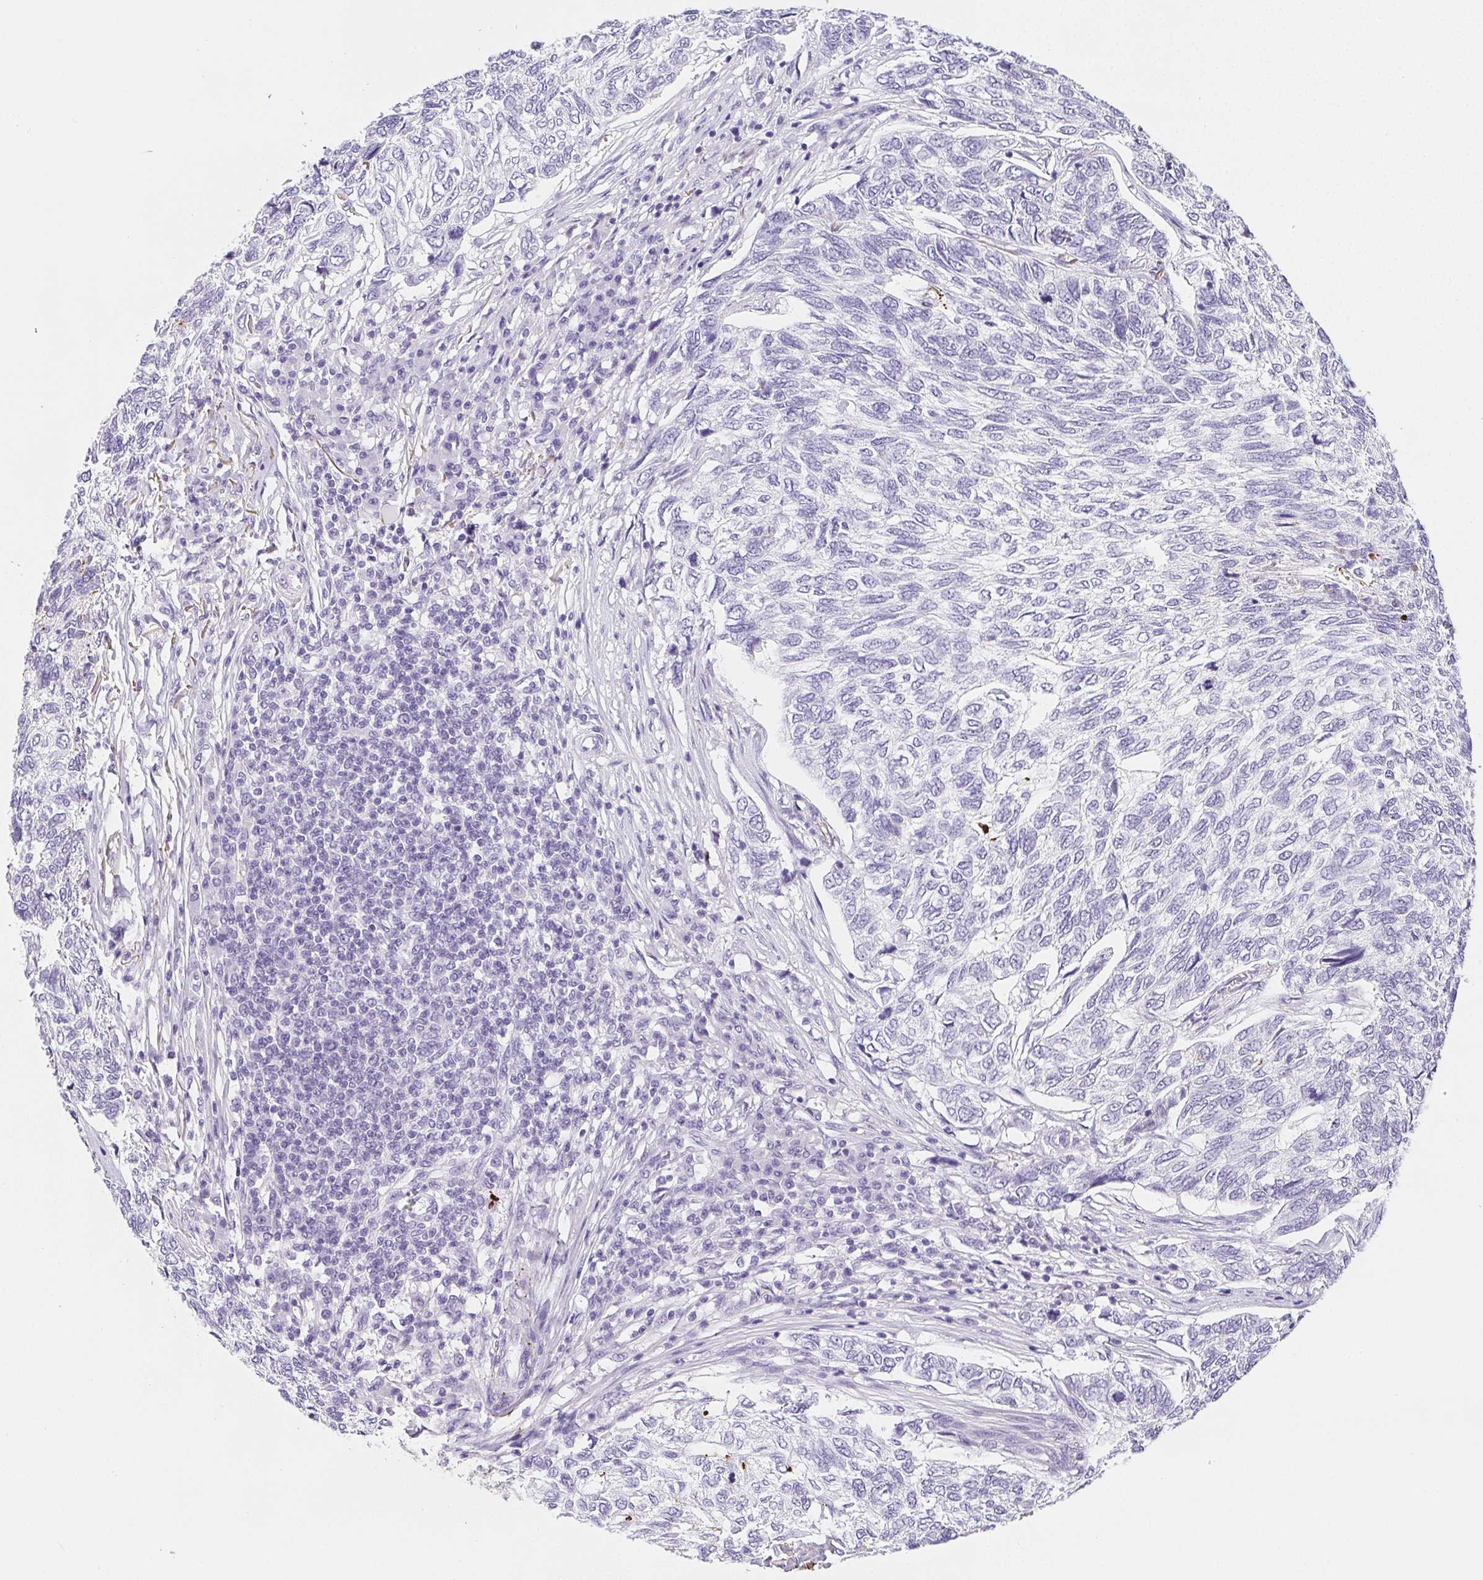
{"staining": {"intensity": "negative", "quantity": "none", "location": "none"}, "tissue": "skin cancer", "cell_type": "Tumor cells", "image_type": "cancer", "snomed": [{"axis": "morphology", "description": "Basal cell carcinoma"}, {"axis": "topography", "description": "Skin"}], "caption": "The immunohistochemistry (IHC) image has no significant expression in tumor cells of skin cancer (basal cell carcinoma) tissue. (Brightfield microscopy of DAB IHC at high magnification).", "gene": "VTN", "patient": {"sex": "female", "age": 65}}